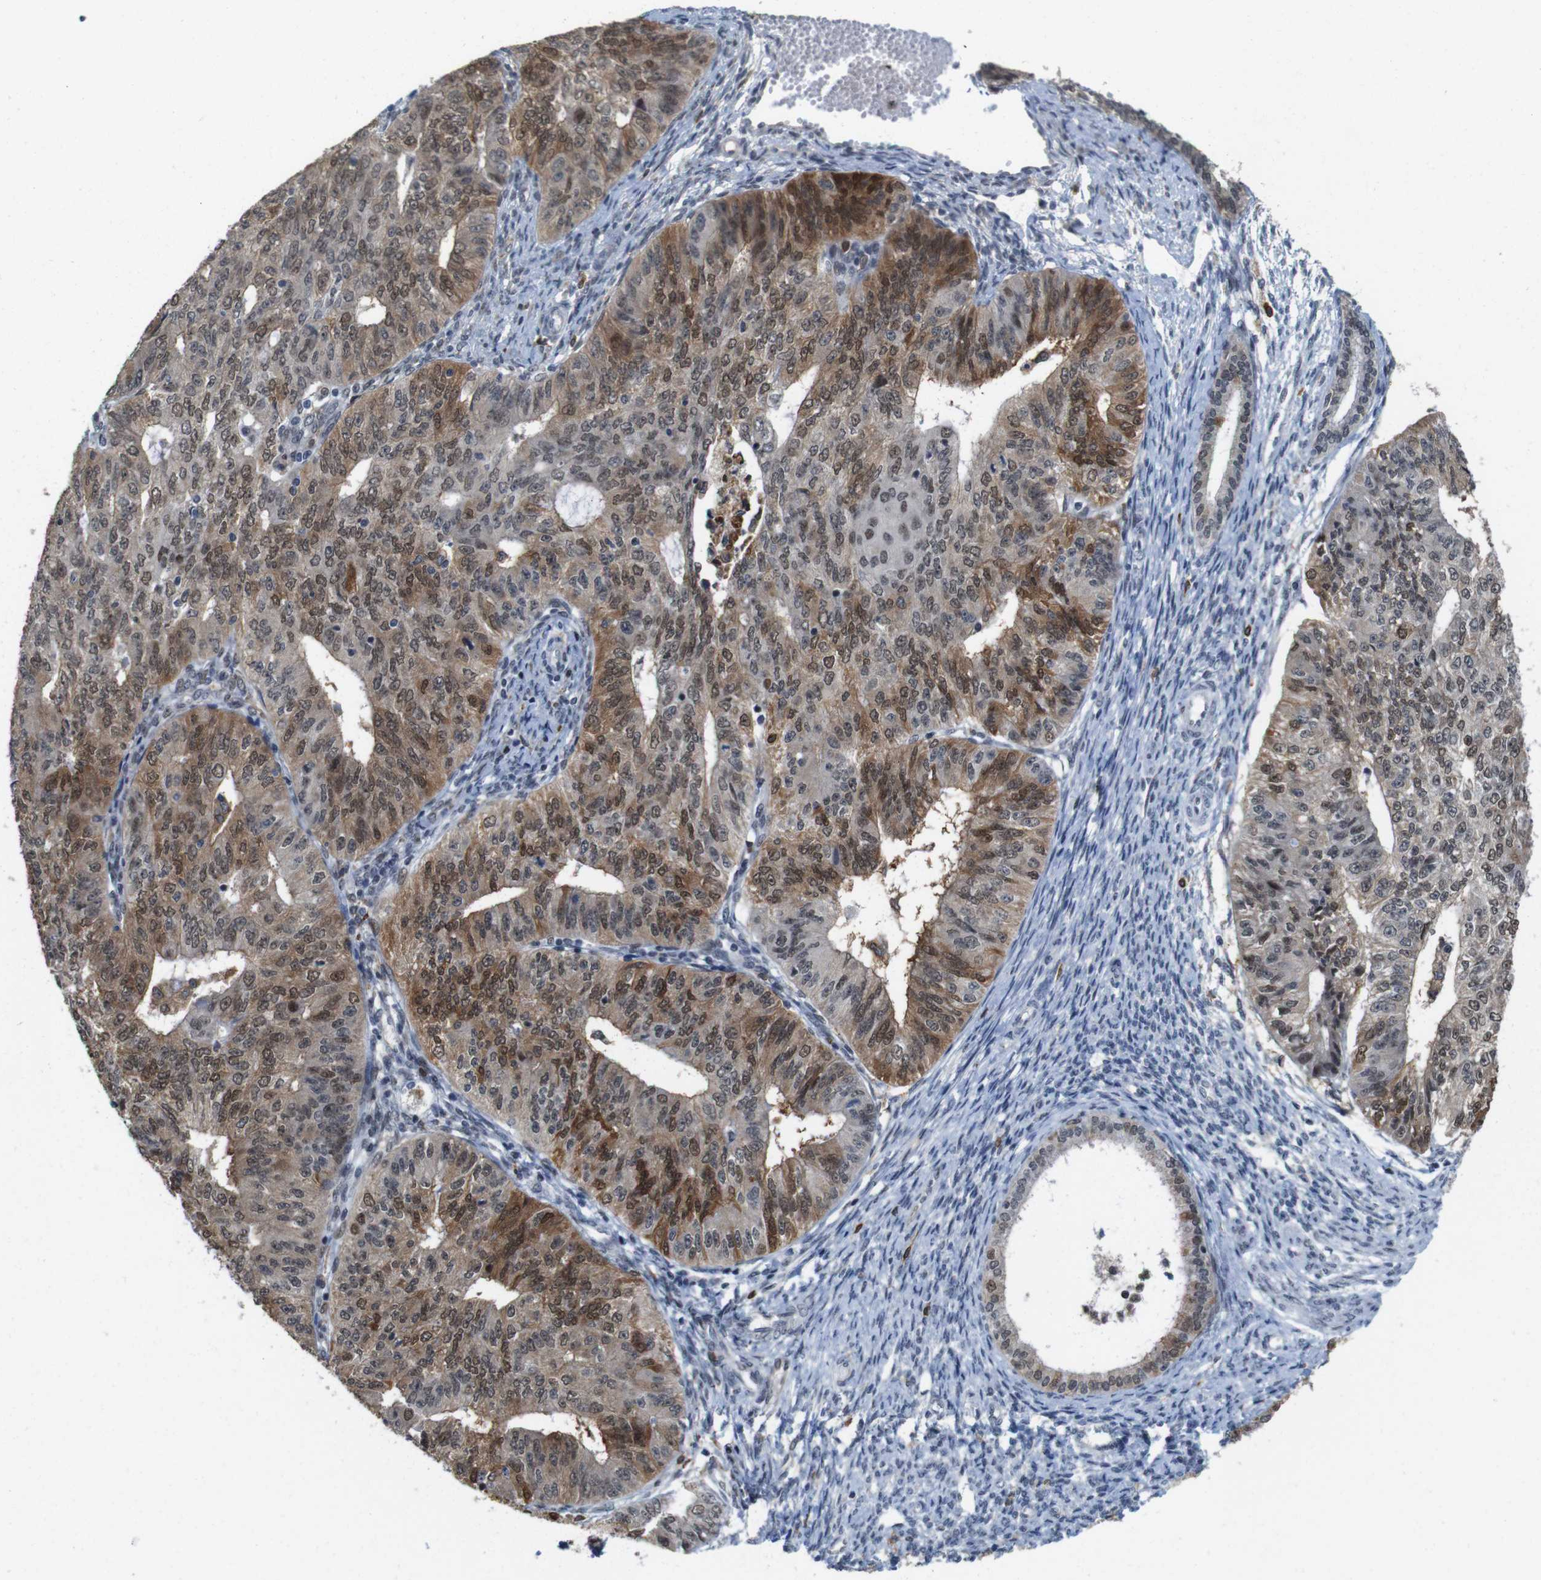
{"staining": {"intensity": "strong", "quantity": "25%-75%", "location": "cytoplasmic/membranous,nuclear"}, "tissue": "endometrial cancer", "cell_type": "Tumor cells", "image_type": "cancer", "snomed": [{"axis": "morphology", "description": "Adenocarcinoma, NOS"}, {"axis": "topography", "description": "Endometrium"}], "caption": "Protein staining of endometrial cancer tissue shows strong cytoplasmic/membranous and nuclear staining in about 25%-75% of tumor cells.", "gene": "PNMA8A", "patient": {"sex": "female", "age": 32}}